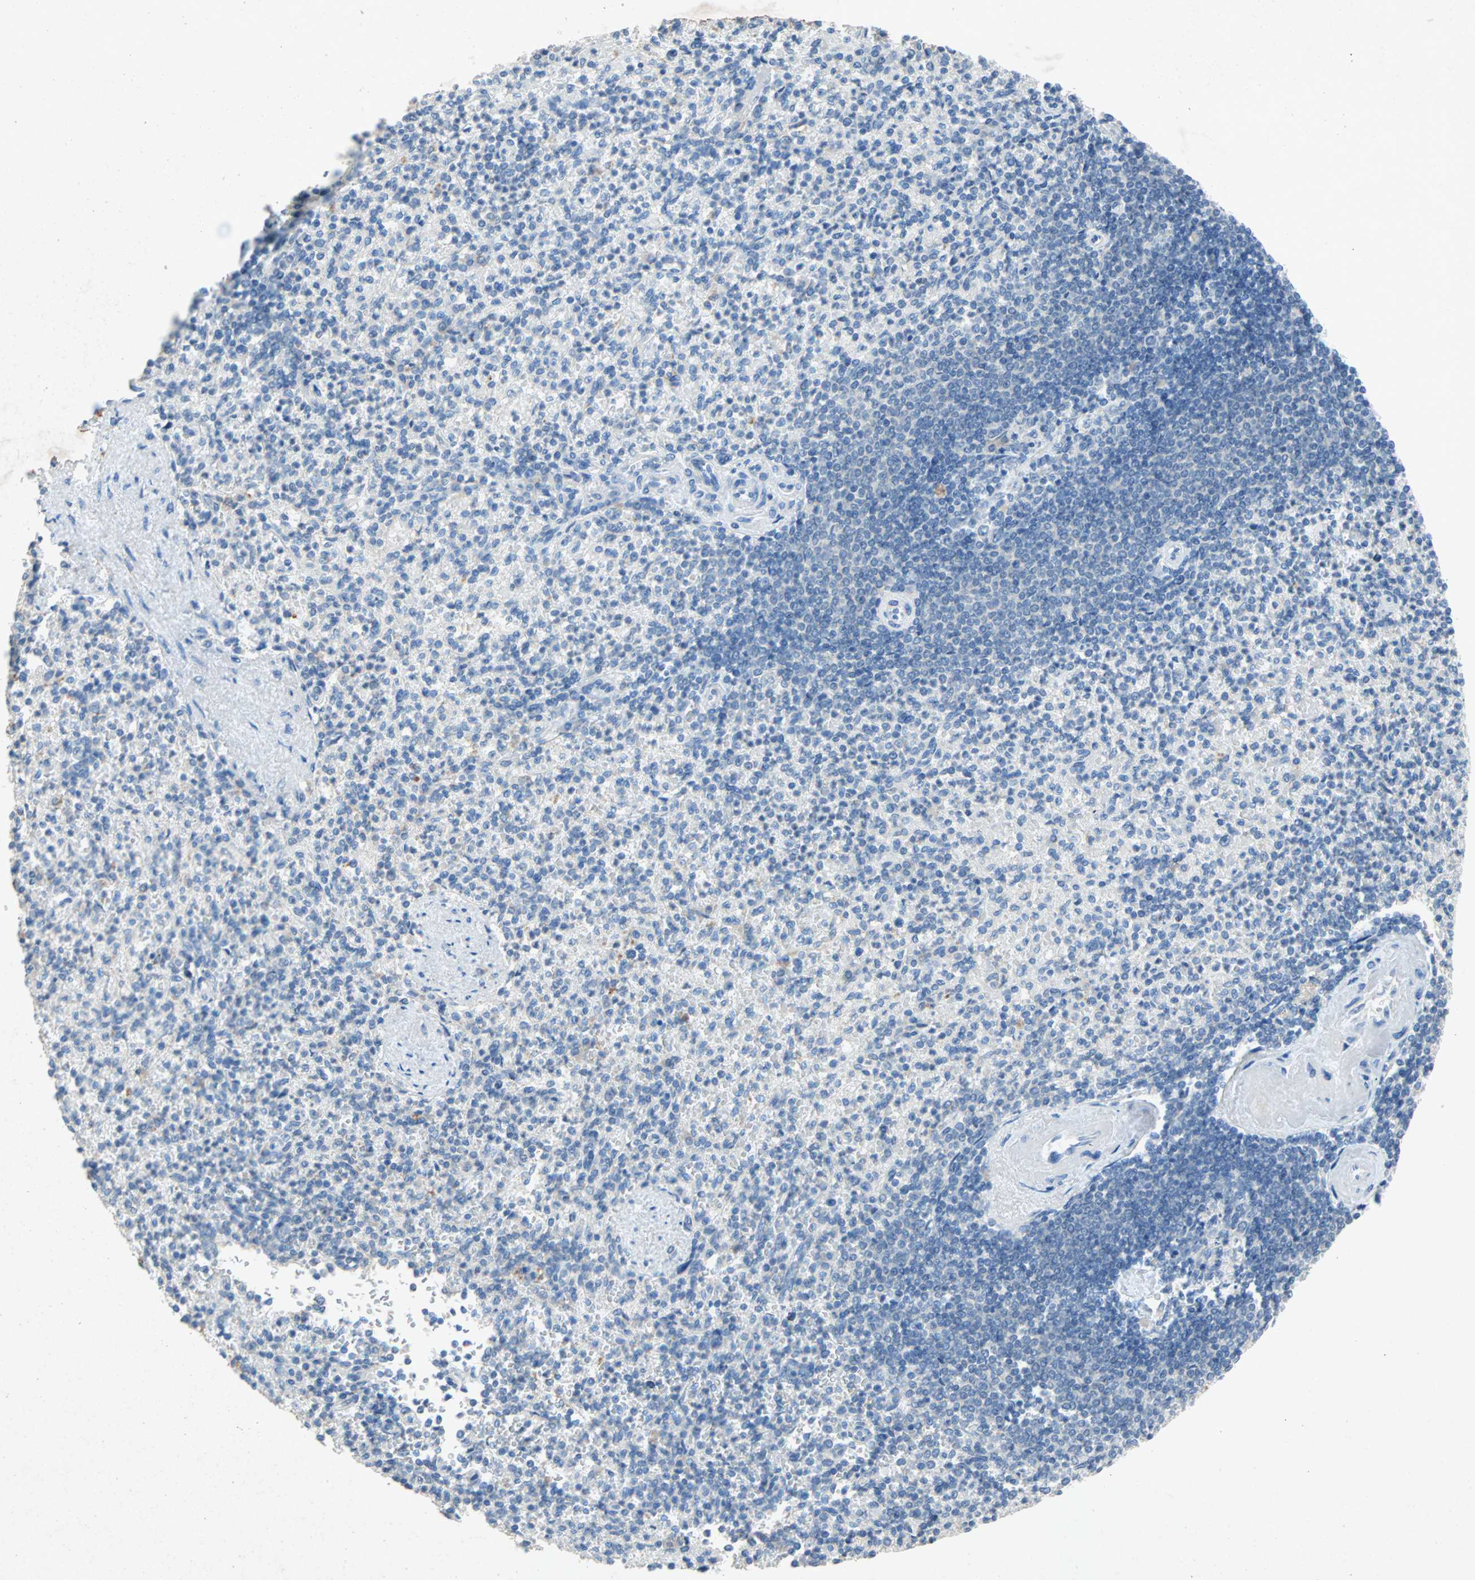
{"staining": {"intensity": "negative", "quantity": "none", "location": "none"}, "tissue": "spleen", "cell_type": "Cells in red pulp", "image_type": "normal", "snomed": [{"axis": "morphology", "description": "Normal tissue, NOS"}, {"axis": "topography", "description": "Spleen"}], "caption": "Immunohistochemical staining of benign human spleen reveals no significant expression in cells in red pulp. Nuclei are stained in blue.", "gene": "PCDHB2", "patient": {"sex": "female", "age": 74}}